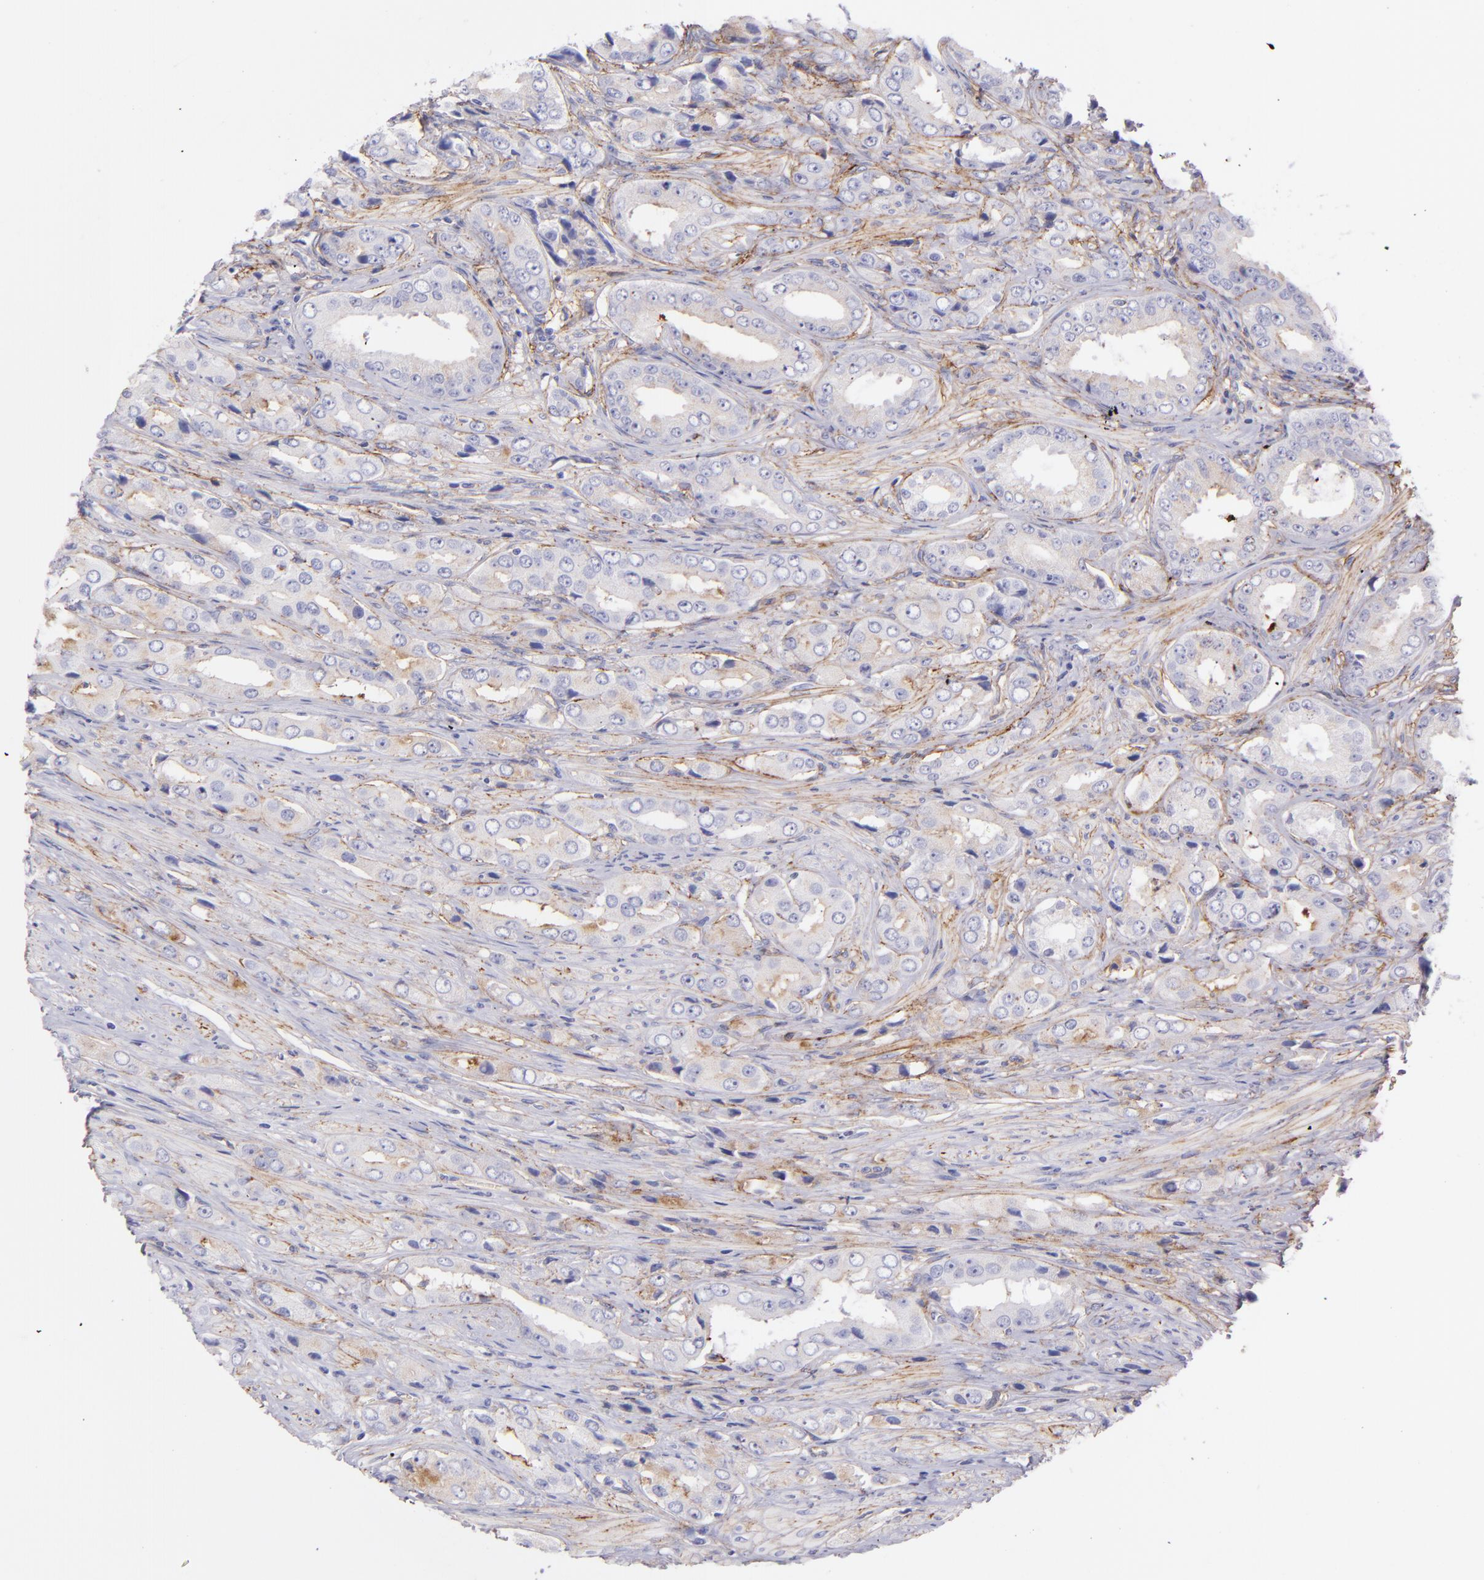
{"staining": {"intensity": "weak", "quantity": "<25%", "location": "cytoplasmic/membranous"}, "tissue": "prostate cancer", "cell_type": "Tumor cells", "image_type": "cancer", "snomed": [{"axis": "morphology", "description": "Adenocarcinoma, Medium grade"}, {"axis": "topography", "description": "Prostate"}], "caption": "IHC histopathology image of neoplastic tissue: human prostate adenocarcinoma (medium-grade) stained with DAB demonstrates no significant protein expression in tumor cells.", "gene": "CD81", "patient": {"sex": "male", "age": 53}}